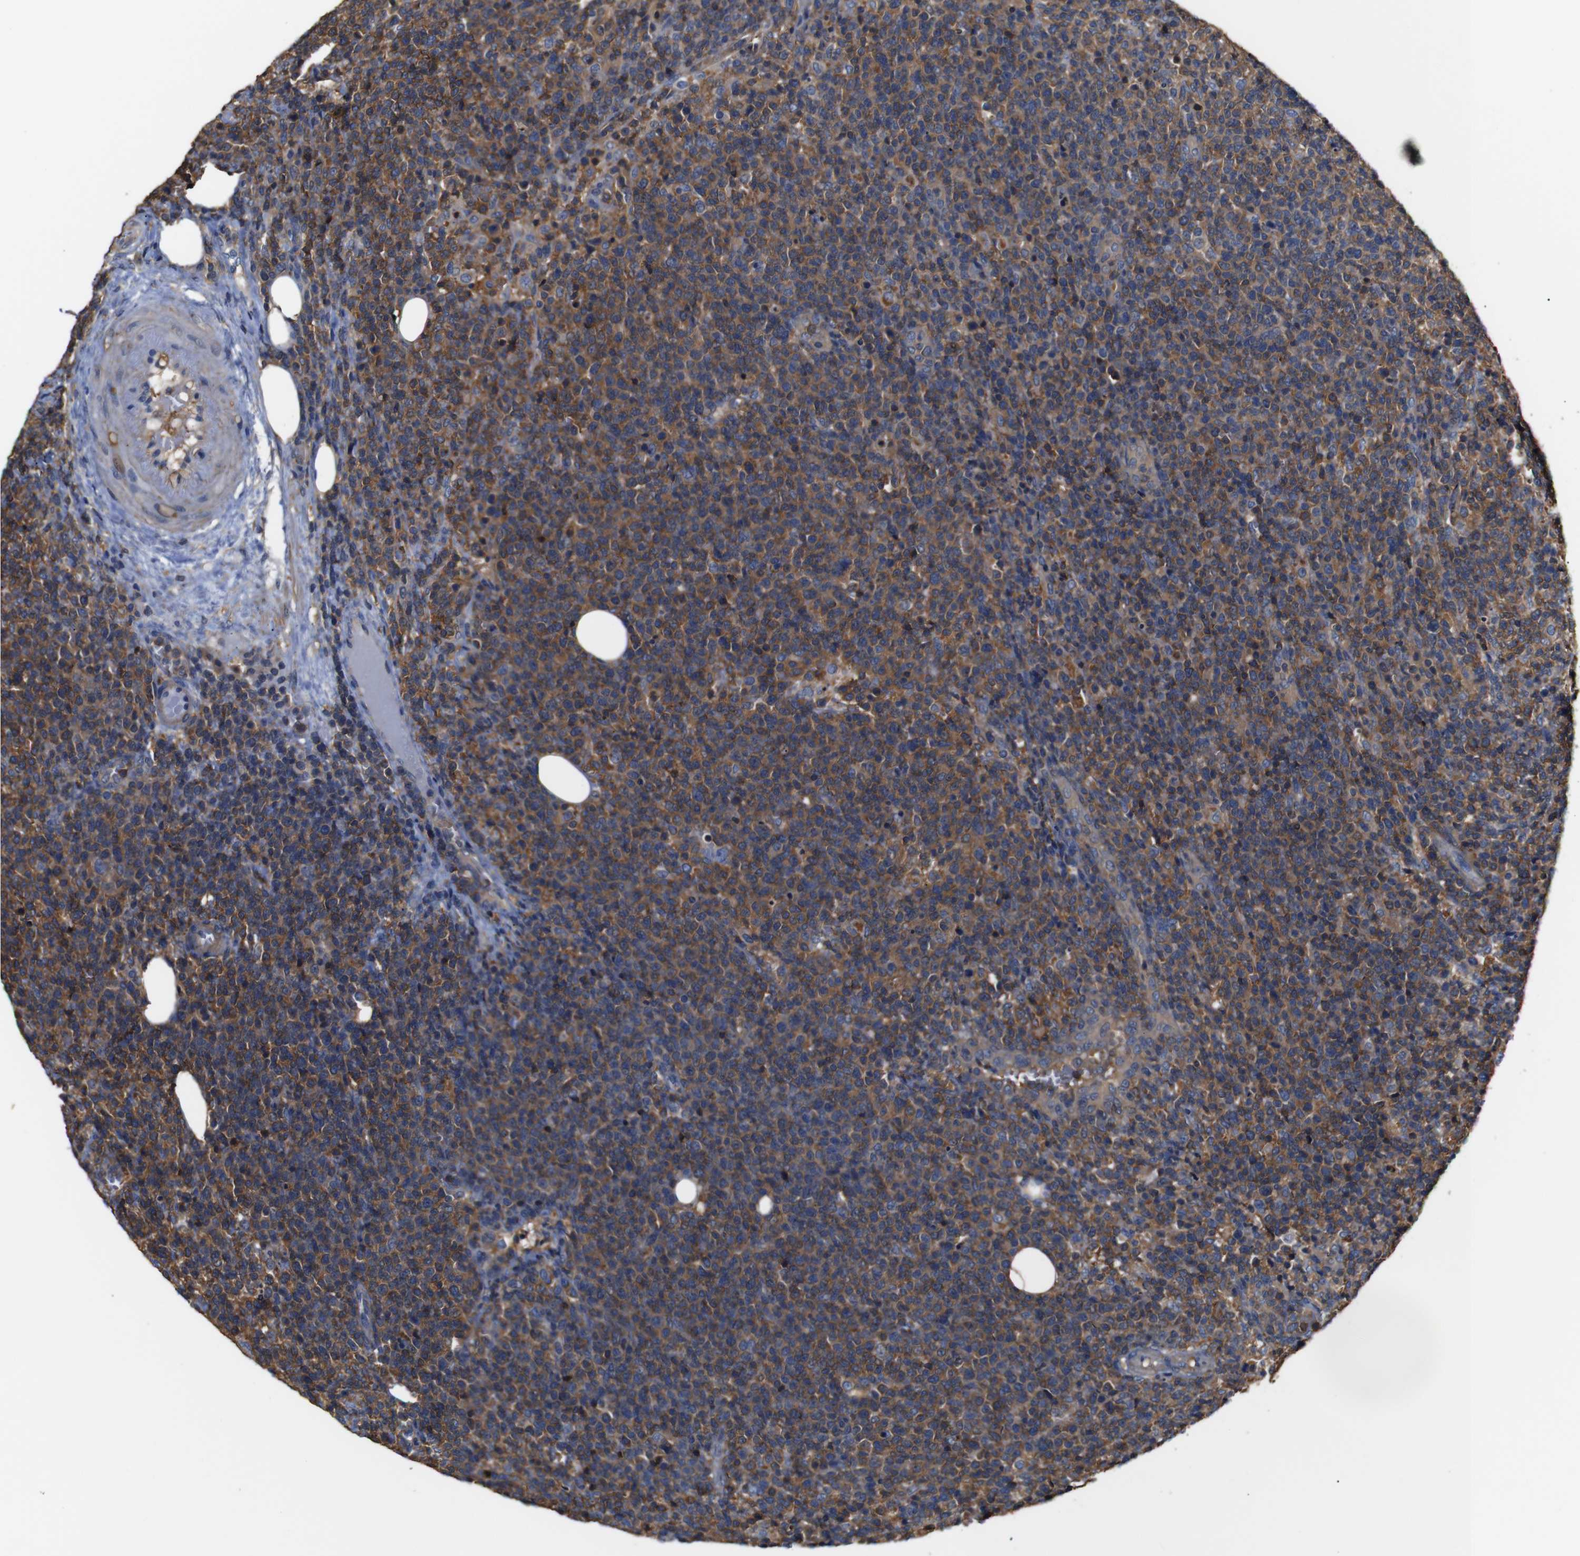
{"staining": {"intensity": "moderate", "quantity": ">75%", "location": "cytoplasmic/membranous"}, "tissue": "lymphoma", "cell_type": "Tumor cells", "image_type": "cancer", "snomed": [{"axis": "morphology", "description": "Malignant lymphoma, non-Hodgkin's type, High grade"}, {"axis": "topography", "description": "Lymph node"}], "caption": "About >75% of tumor cells in lymphoma exhibit moderate cytoplasmic/membranous protein staining as visualized by brown immunohistochemical staining.", "gene": "PI4KA", "patient": {"sex": "male", "age": 61}}